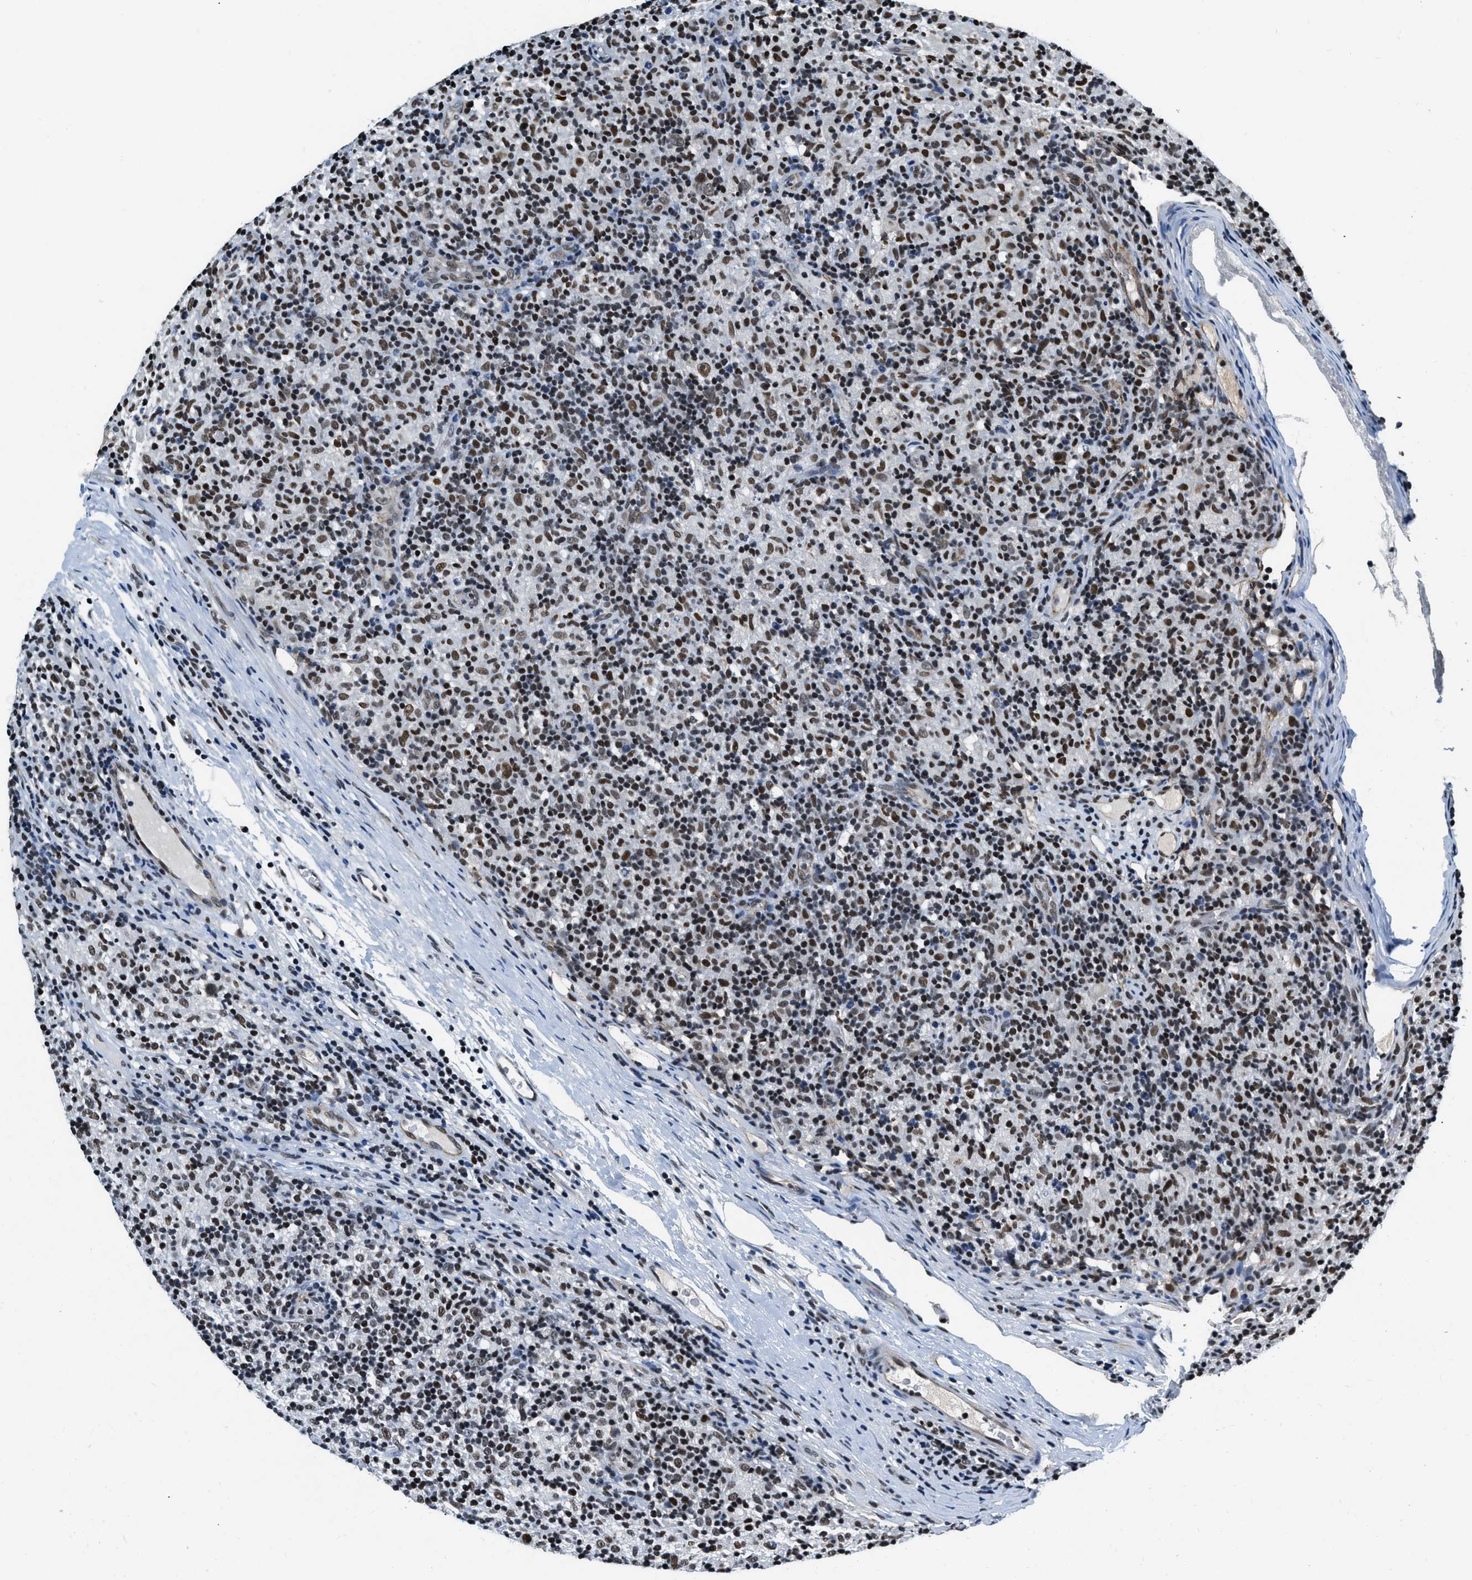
{"staining": {"intensity": "weak", "quantity": ">75%", "location": "nuclear"}, "tissue": "lymphoma", "cell_type": "Tumor cells", "image_type": "cancer", "snomed": [{"axis": "morphology", "description": "Hodgkin's disease, NOS"}, {"axis": "topography", "description": "Lymph node"}], "caption": "Protein staining by immunohistochemistry demonstrates weak nuclear positivity in approximately >75% of tumor cells in Hodgkin's disease.", "gene": "CCNE1", "patient": {"sex": "male", "age": 70}}